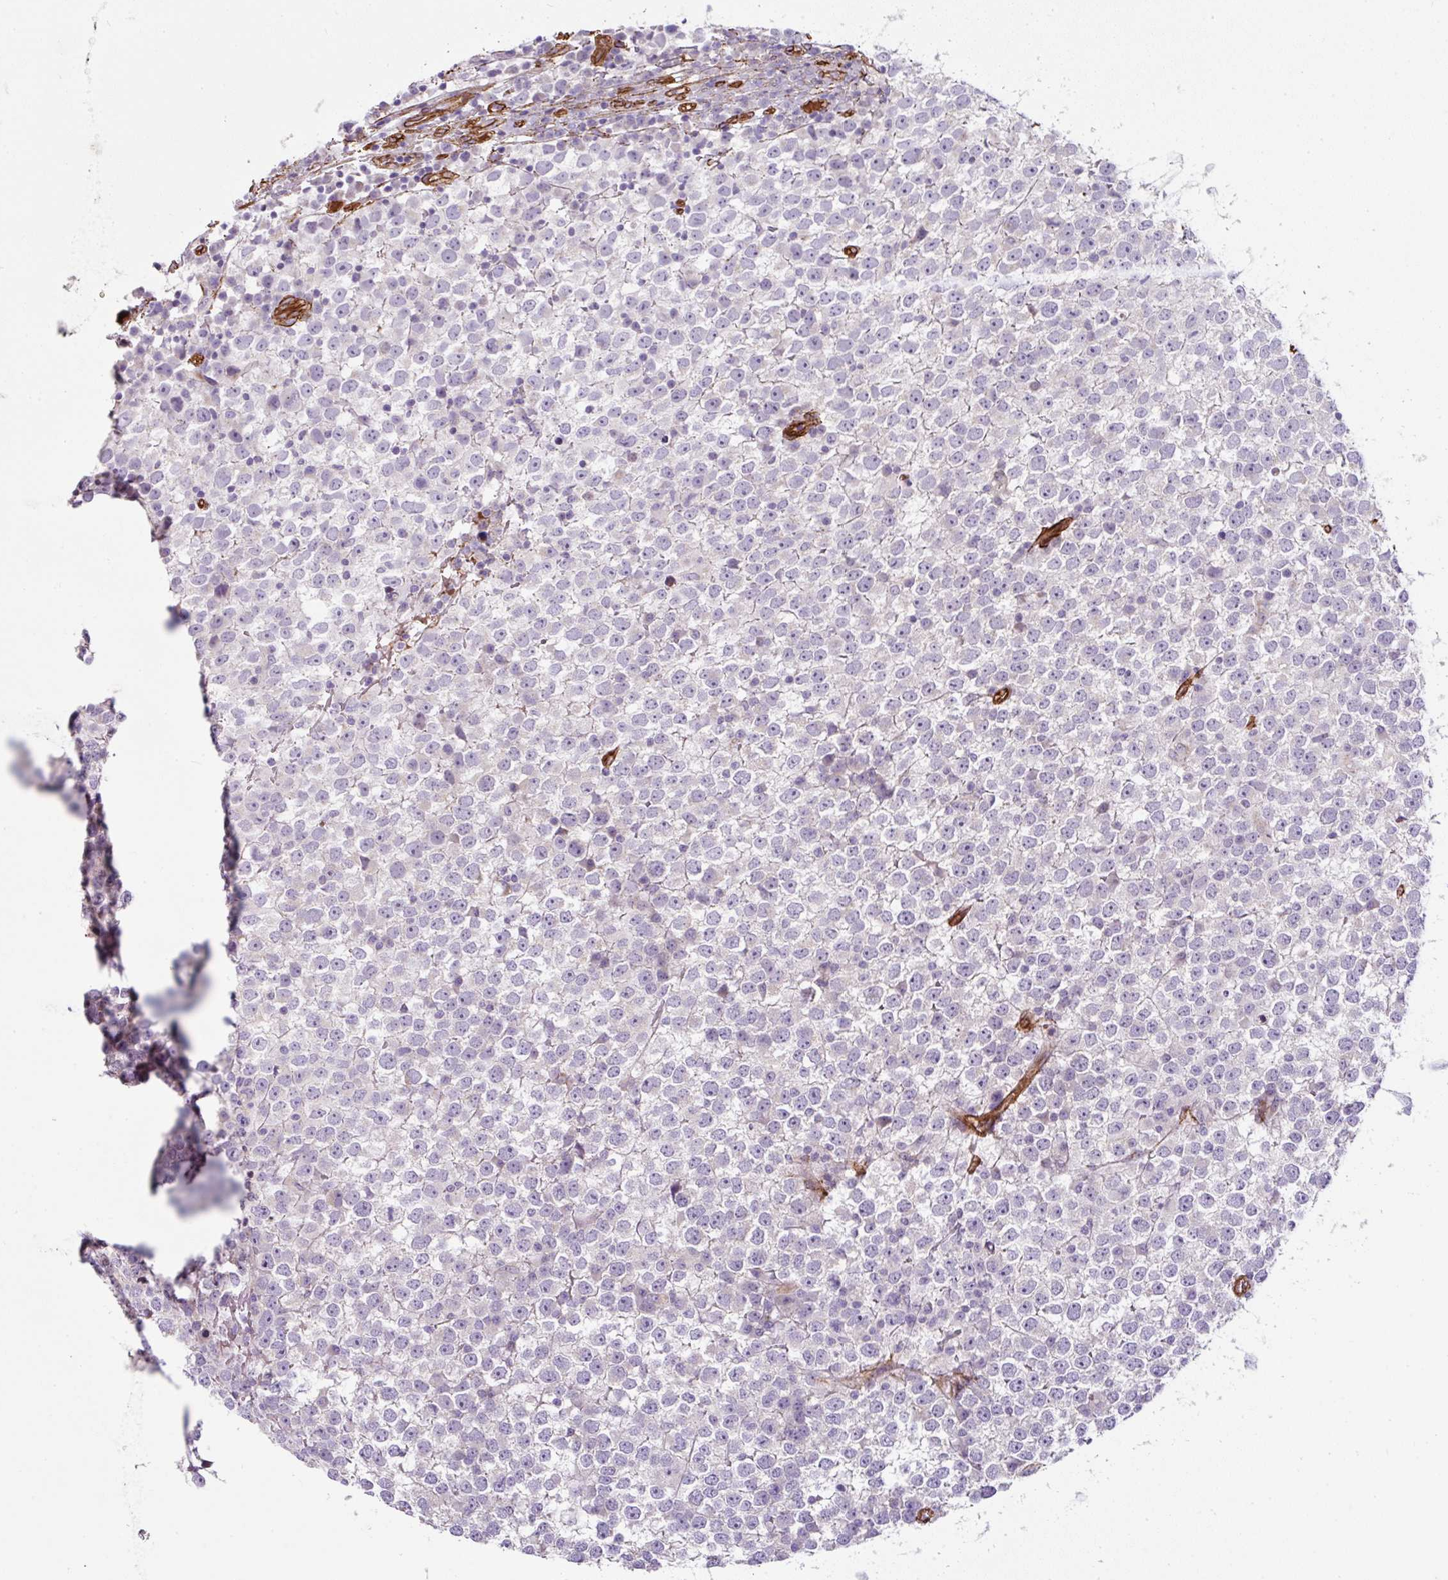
{"staining": {"intensity": "negative", "quantity": "none", "location": "none"}, "tissue": "testis cancer", "cell_type": "Tumor cells", "image_type": "cancer", "snomed": [{"axis": "morphology", "description": "Seminoma, NOS"}, {"axis": "topography", "description": "Testis"}], "caption": "A micrograph of testis cancer (seminoma) stained for a protein exhibits no brown staining in tumor cells. The staining is performed using DAB (3,3'-diaminobenzidine) brown chromogen with nuclei counter-stained in using hematoxylin.", "gene": "ANKUB1", "patient": {"sex": "male", "age": 65}}